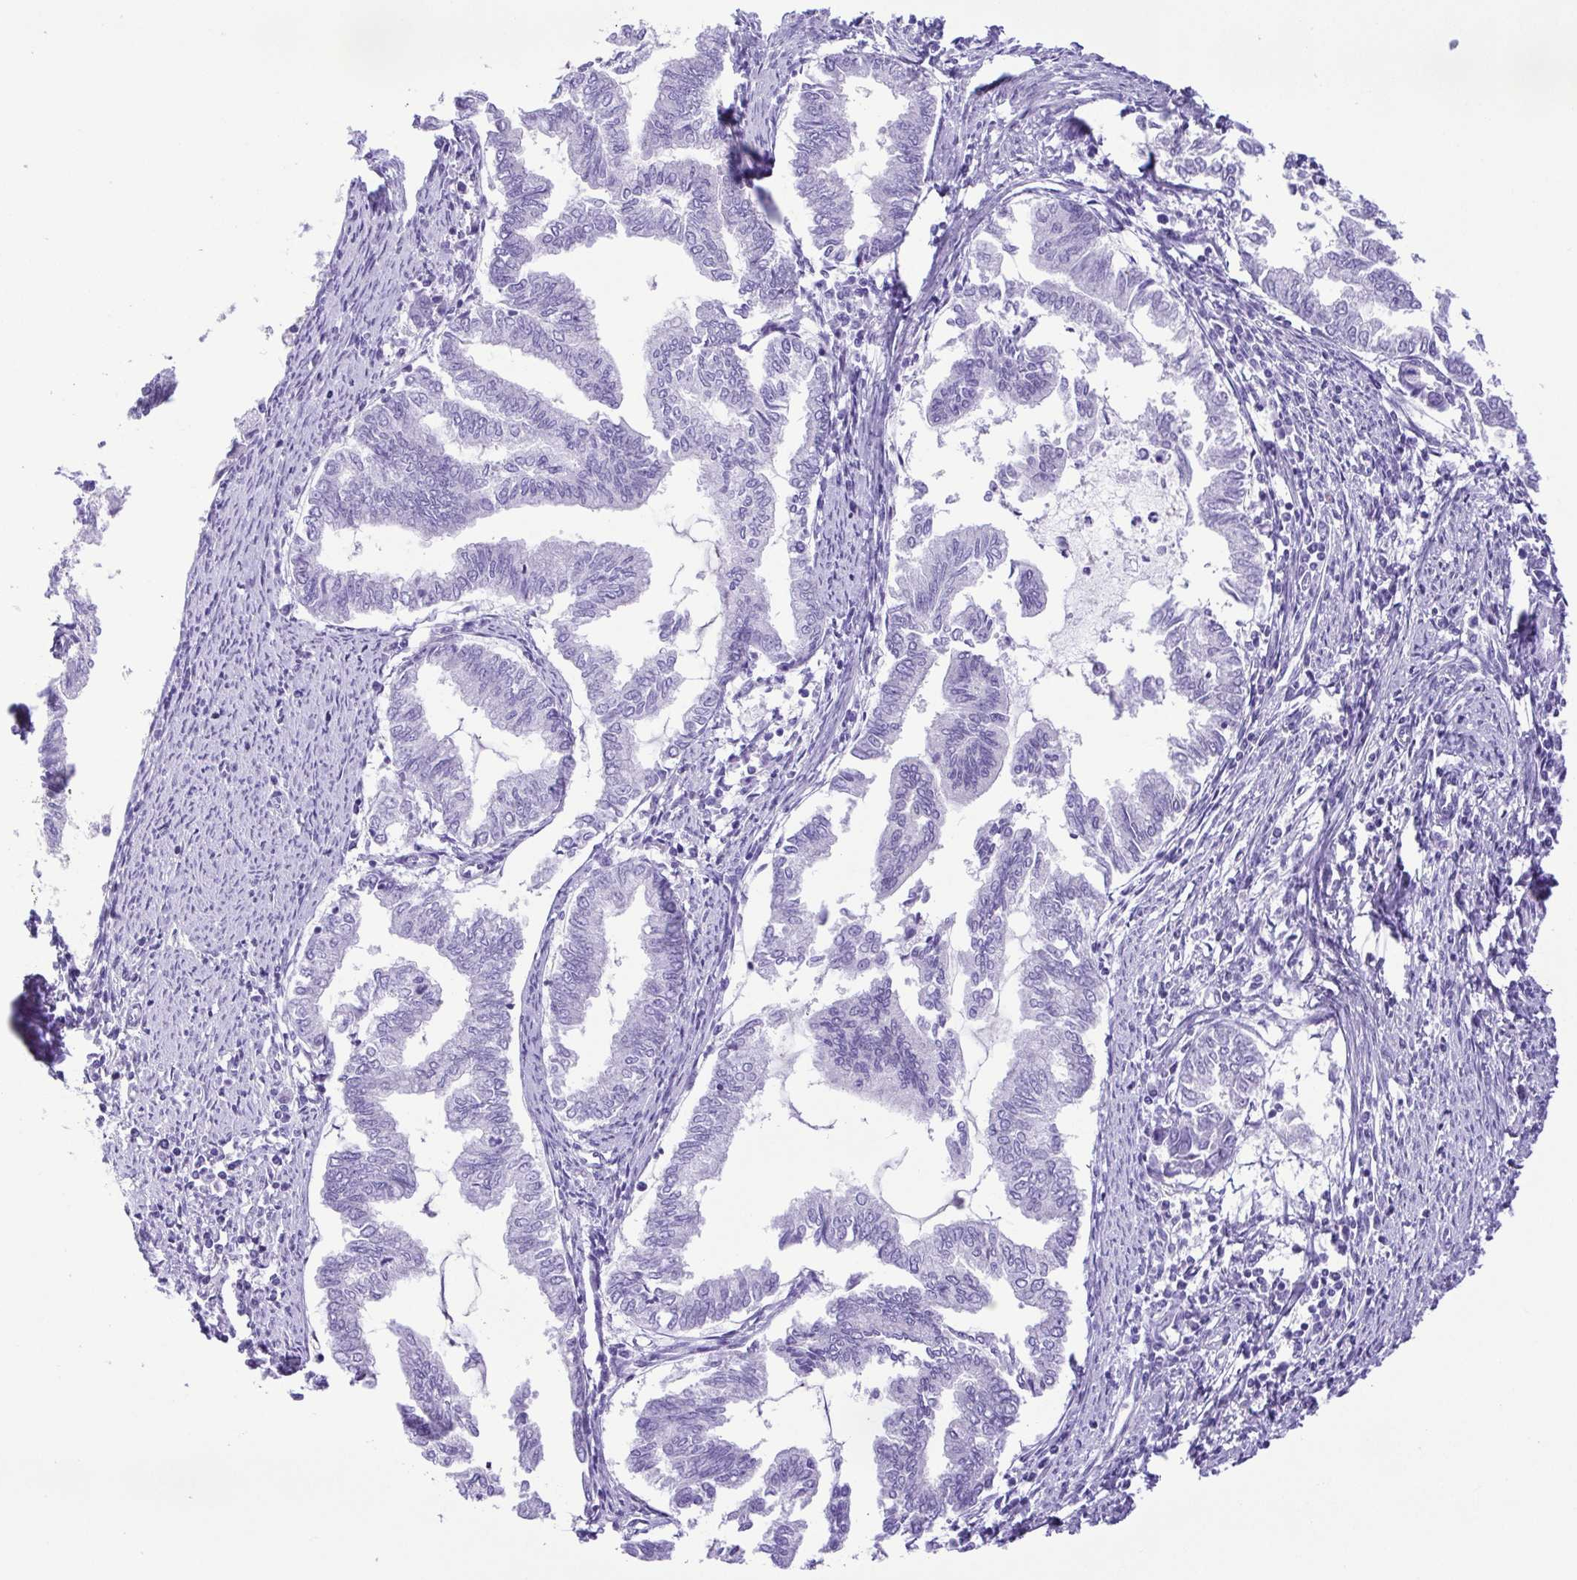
{"staining": {"intensity": "negative", "quantity": "none", "location": "none"}, "tissue": "endometrial cancer", "cell_type": "Tumor cells", "image_type": "cancer", "snomed": [{"axis": "morphology", "description": "Adenocarcinoma, NOS"}, {"axis": "topography", "description": "Endometrium"}], "caption": "Protein analysis of endometrial adenocarcinoma shows no significant staining in tumor cells.", "gene": "PAK3", "patient": {"sex": "female", "age": 79}}